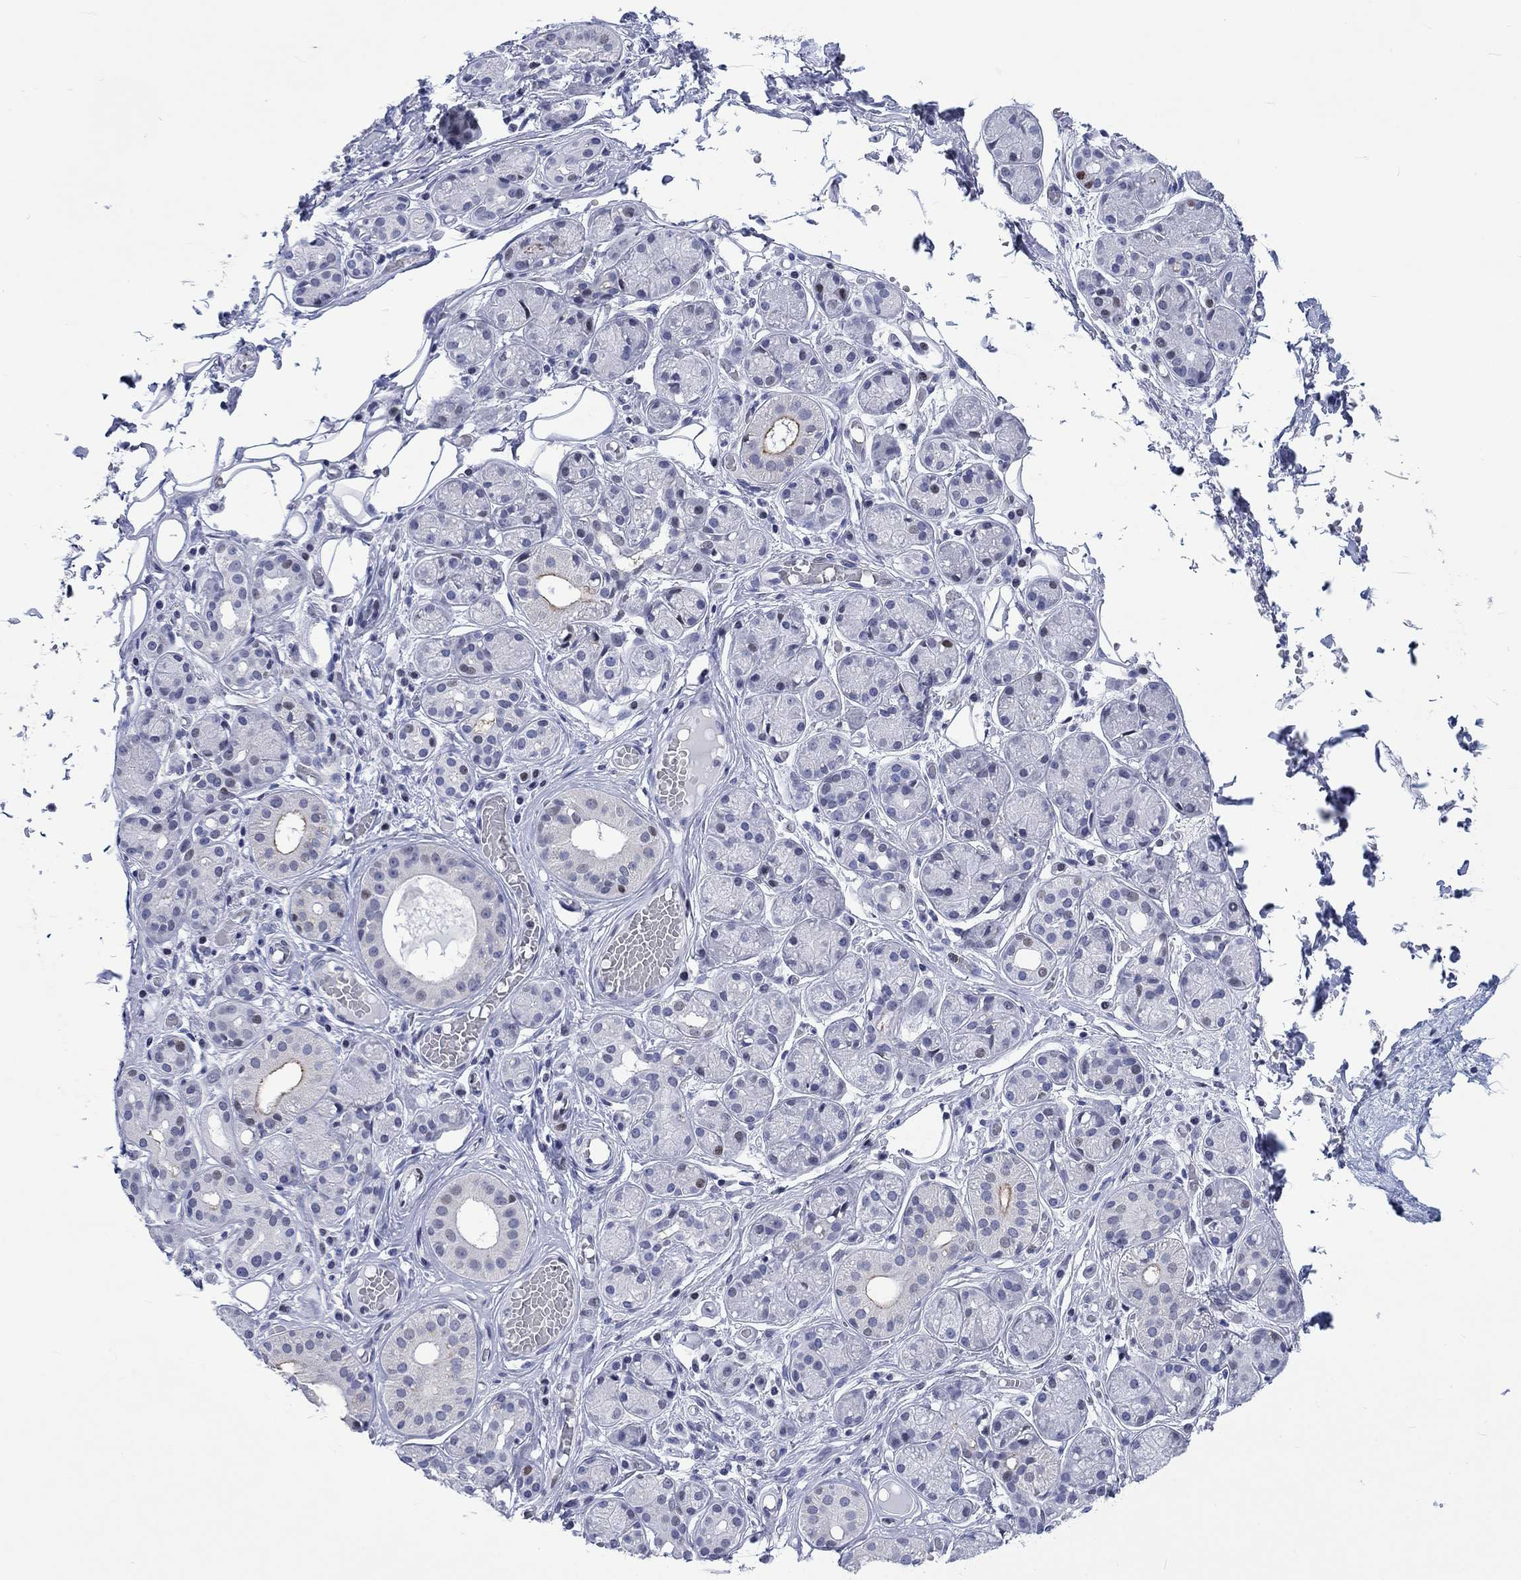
{"staining": {"intensity": "moderate", "quantity": "<25%", "location": "cytoplasmic/membranous"}, "tissue": "salivary gland", "cell_type": "Glandular cells", "image_type": "normal", "snomed": [{"axis": "morphology", "description": "Normal tissue, NOS"}, {"axis": "topography", "description": "Salivary gland"}, {"axis": "topography", "description": "Peripheral nerve tissue"}], "caption": "Immunohistochemistry (IHC) histopathology image of unremarkable salivary gland: human salivary gland stained using IHC reveals low levels of moderate protein expression localized specifically in the cytoplasmic/membranous of glandular cells, appearing as a cytoplasmic/membranous brown color.", "gene": "CDCA2", "patient": {"sex": "male", "age": 71}}